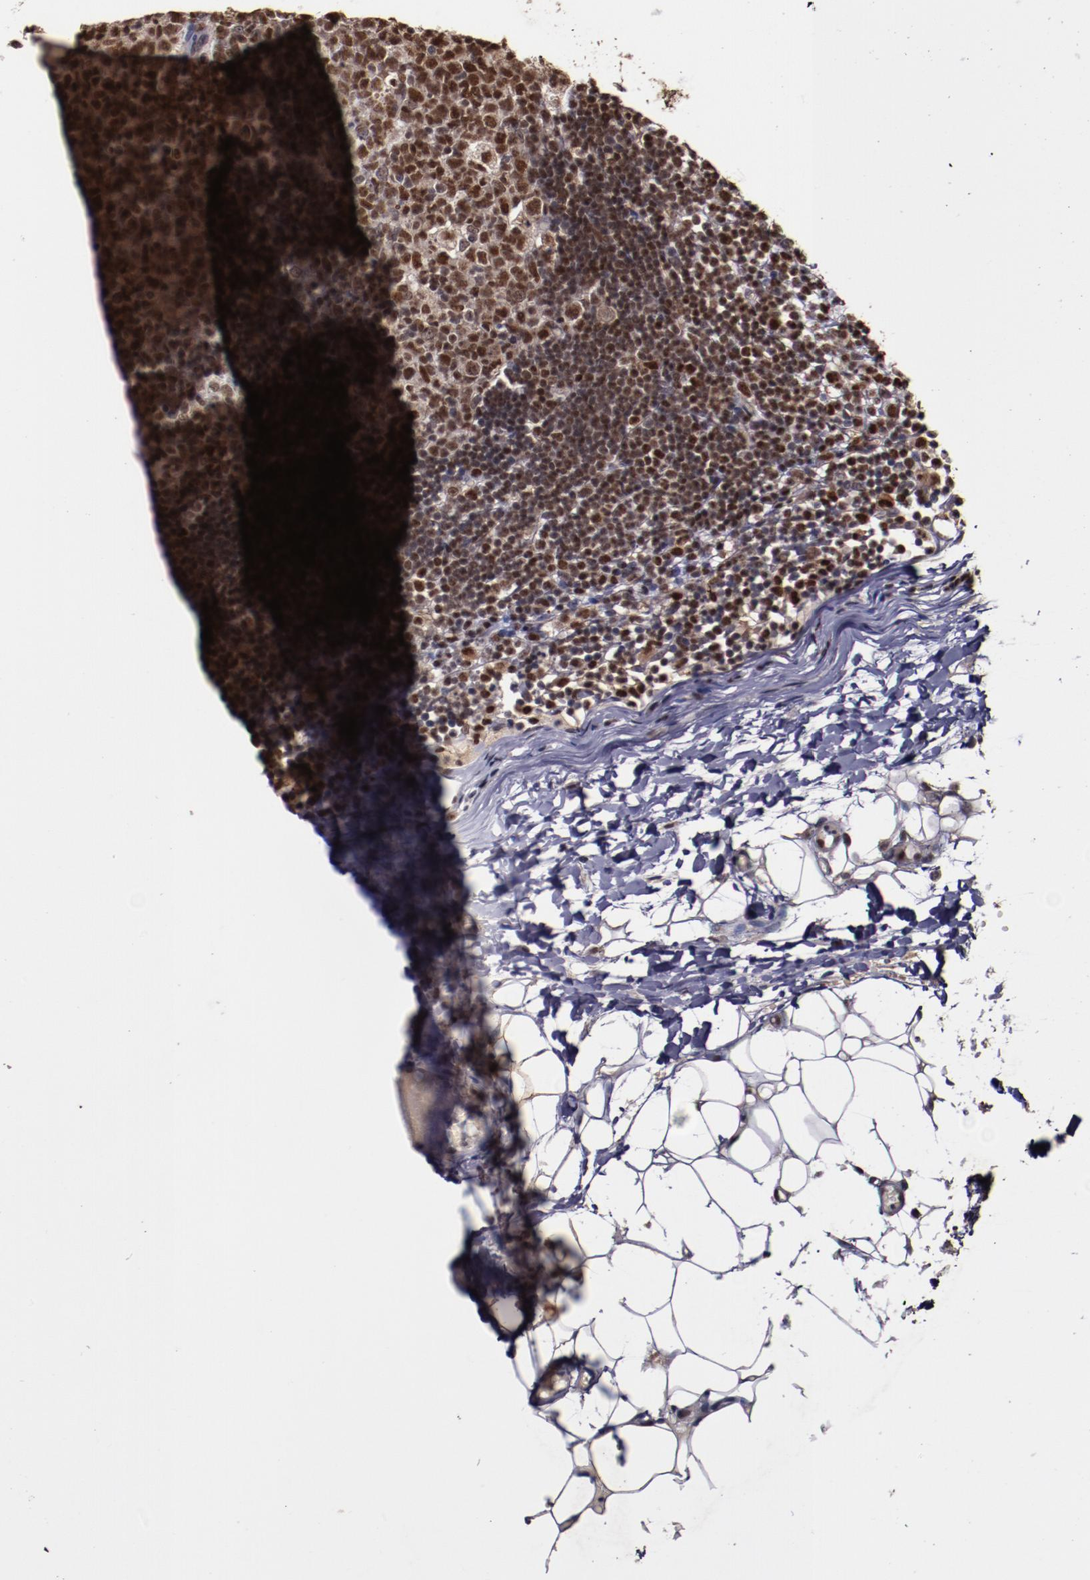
{"staining": {"intensity": "moderate", "quantity": "25%-75%", "location": "nuclear"}, "tissue": "lymph node", "cell_type": "Non-germinal center cells", "image_type": "normal", "snomed": [{"axis": "morphology", "description": "Normal tissue, NOS"}, {"axis": "morphology", "description": "Inflammation, NOS"}, {"axis": "topography", "description": "Lymph node"}, {"axis": "topography", "description": "Salivary gland"}], "caption": "Protein staining by IHC exhibits moderate nuclear staining in approximately 25%-75% of non-germinal center cells in normal lymph node.", "gene": "CHEK2", "patient": {"sex": "male", "age": 3}}